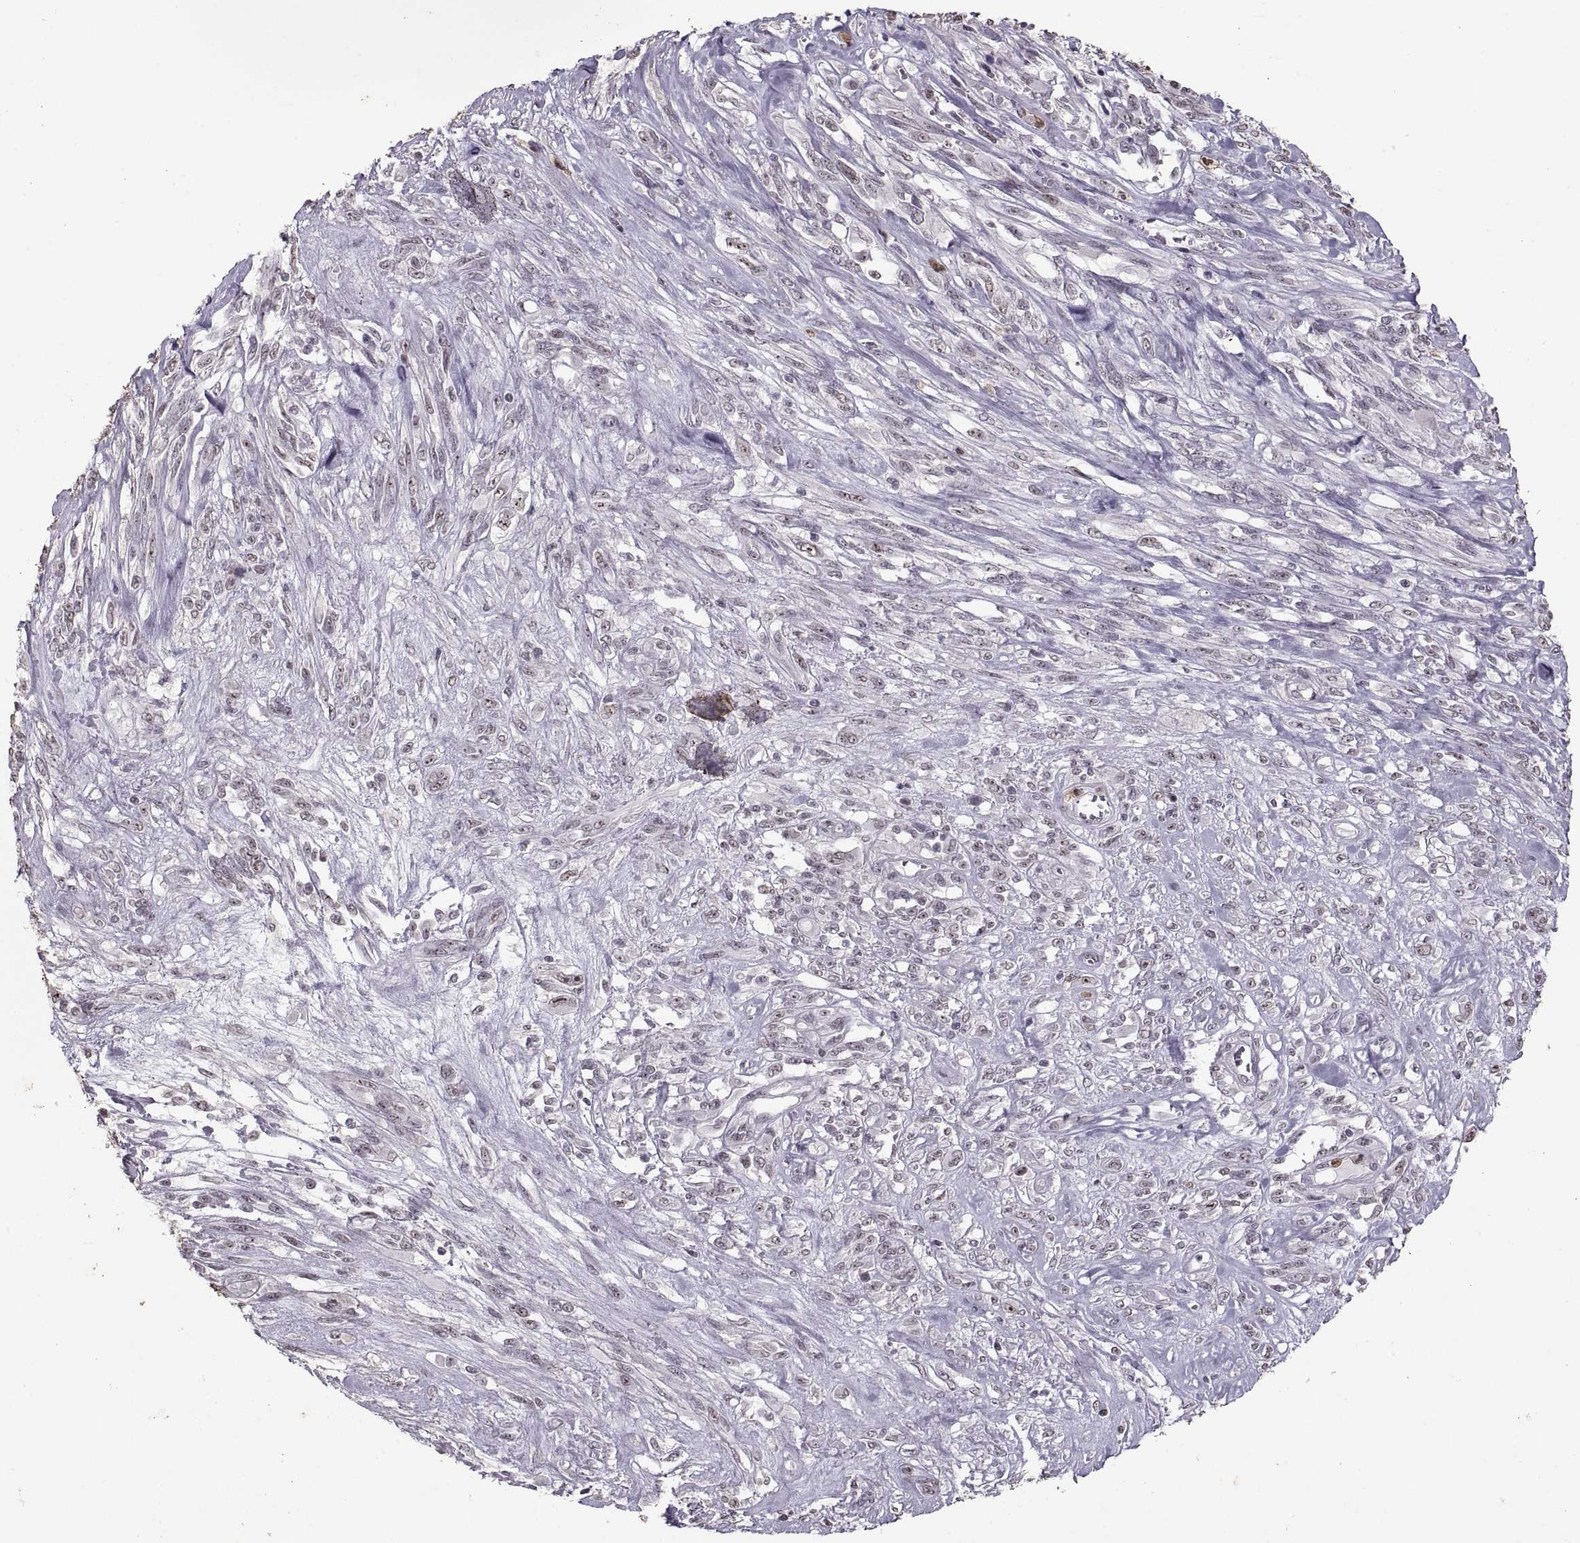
{"staining": {"intensity": "negative", "quantity": "none", "location": "none"}, "tissue": "melanoma", "cell_type": "Tumor cells", "image_type": "cancer", "snomed": [{"axis": "morphology", "description": "Malignant melanoma, NOS"}, {"axis": "topography", "description": "Skin"}], "caption": "This is an IHC histopathology image of human malignant melanoma. There is no positivity in tumor cells.", "gene": "PALS1", "patient": {"sex": "female", "age": 91}}